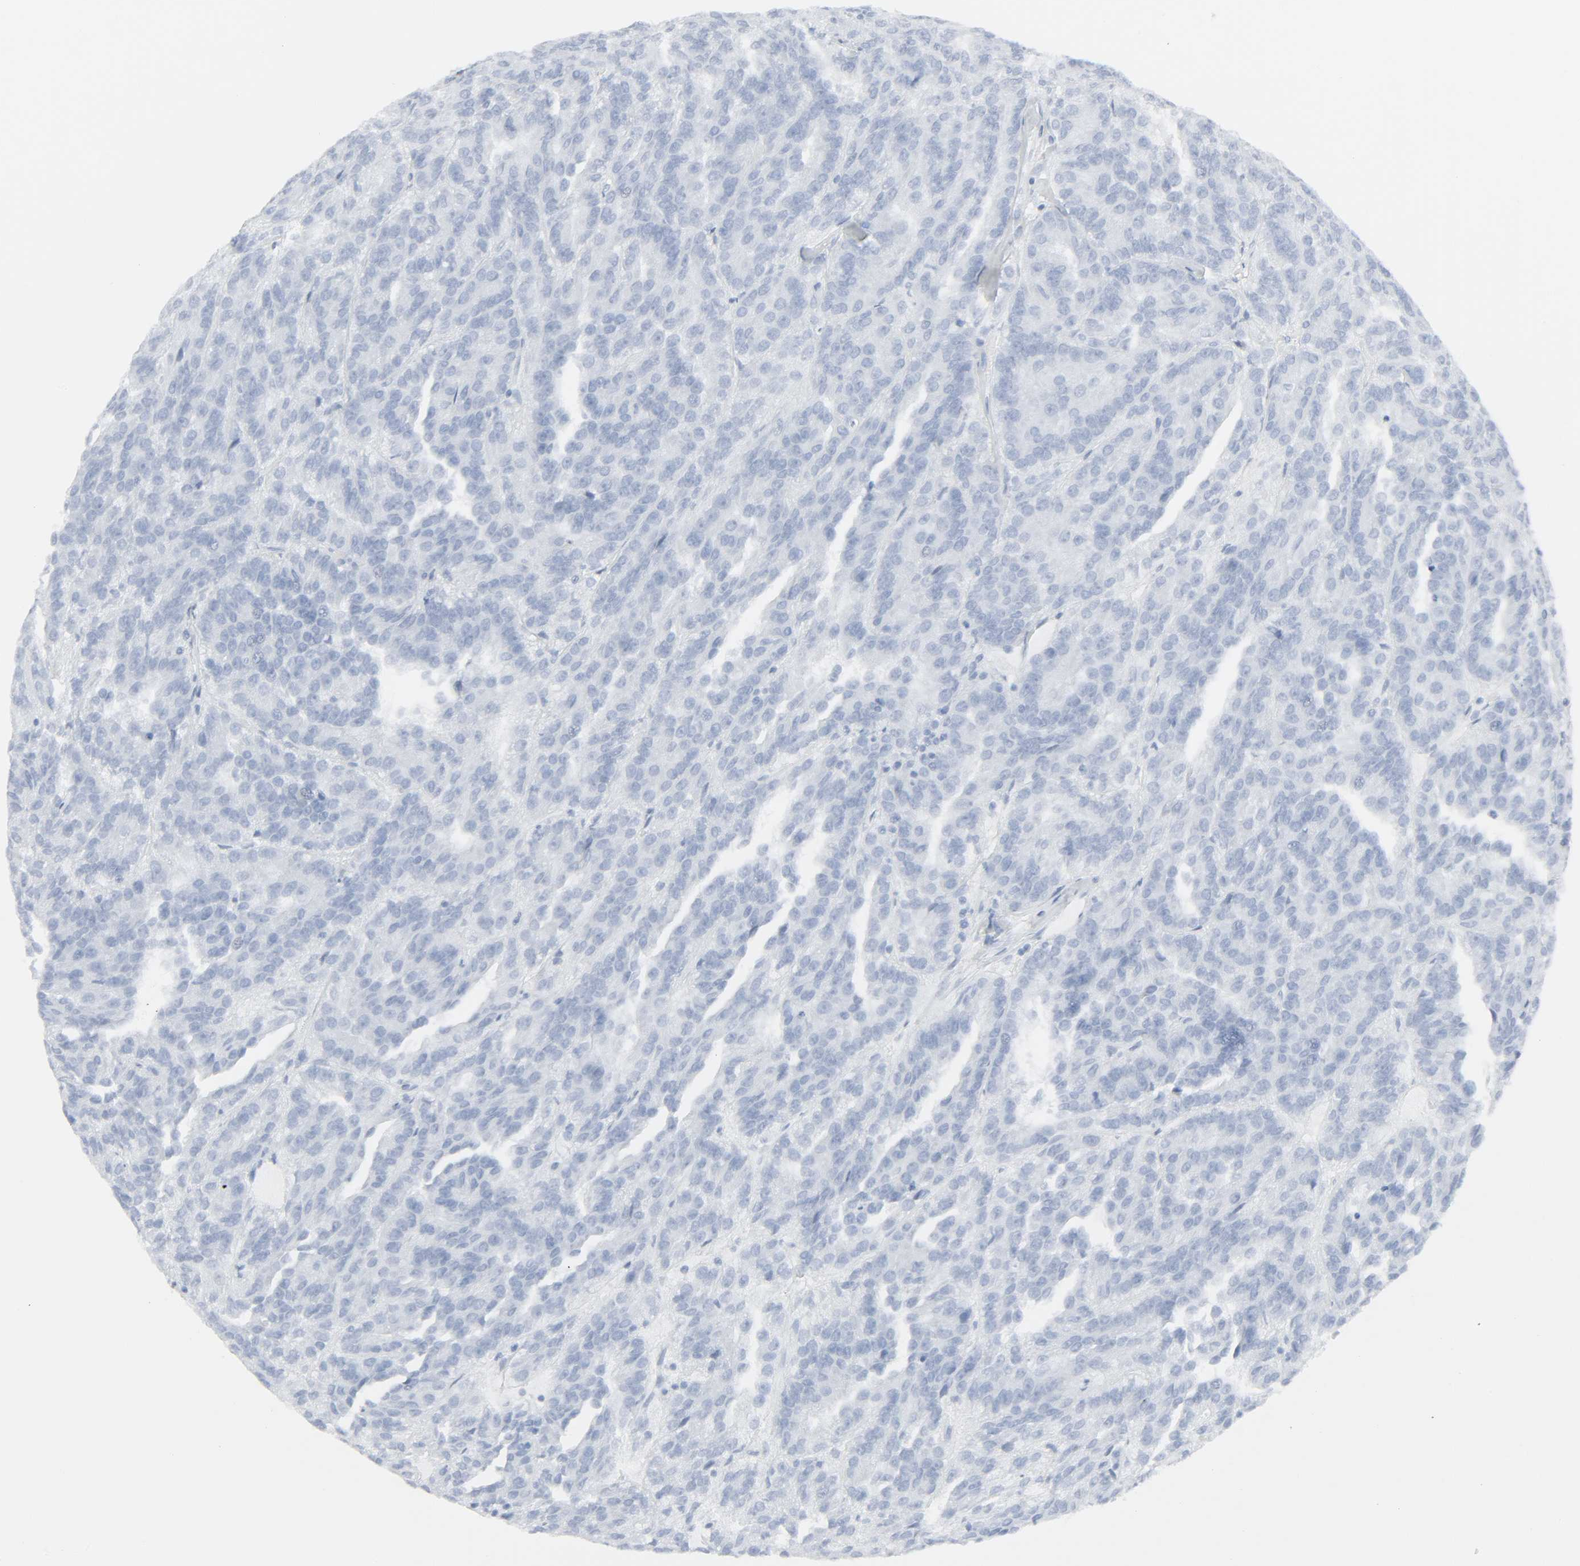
{"staining": {"intensity": "negative", "quantity": "none", "location": "none"}, "tissue": "renal cancer", "cell_type": "Tumor cells", "image_type": "cancer", "snomed": [{"axis": "morphology", "description": "Adenocarcinoma, NOS"}, {"axis": "topography", "description": "Kidney"}], "caption": "Immunohistochemistry micrograph of neoplastic tissue: renal cancer (adenocarcinoma) stained with DAB (3,3'-diaminobenzidine) displays no significant protein staining in tumor cells.", "gene": "ZBTB16", "patient": {"sex": "male", "age": 46}}